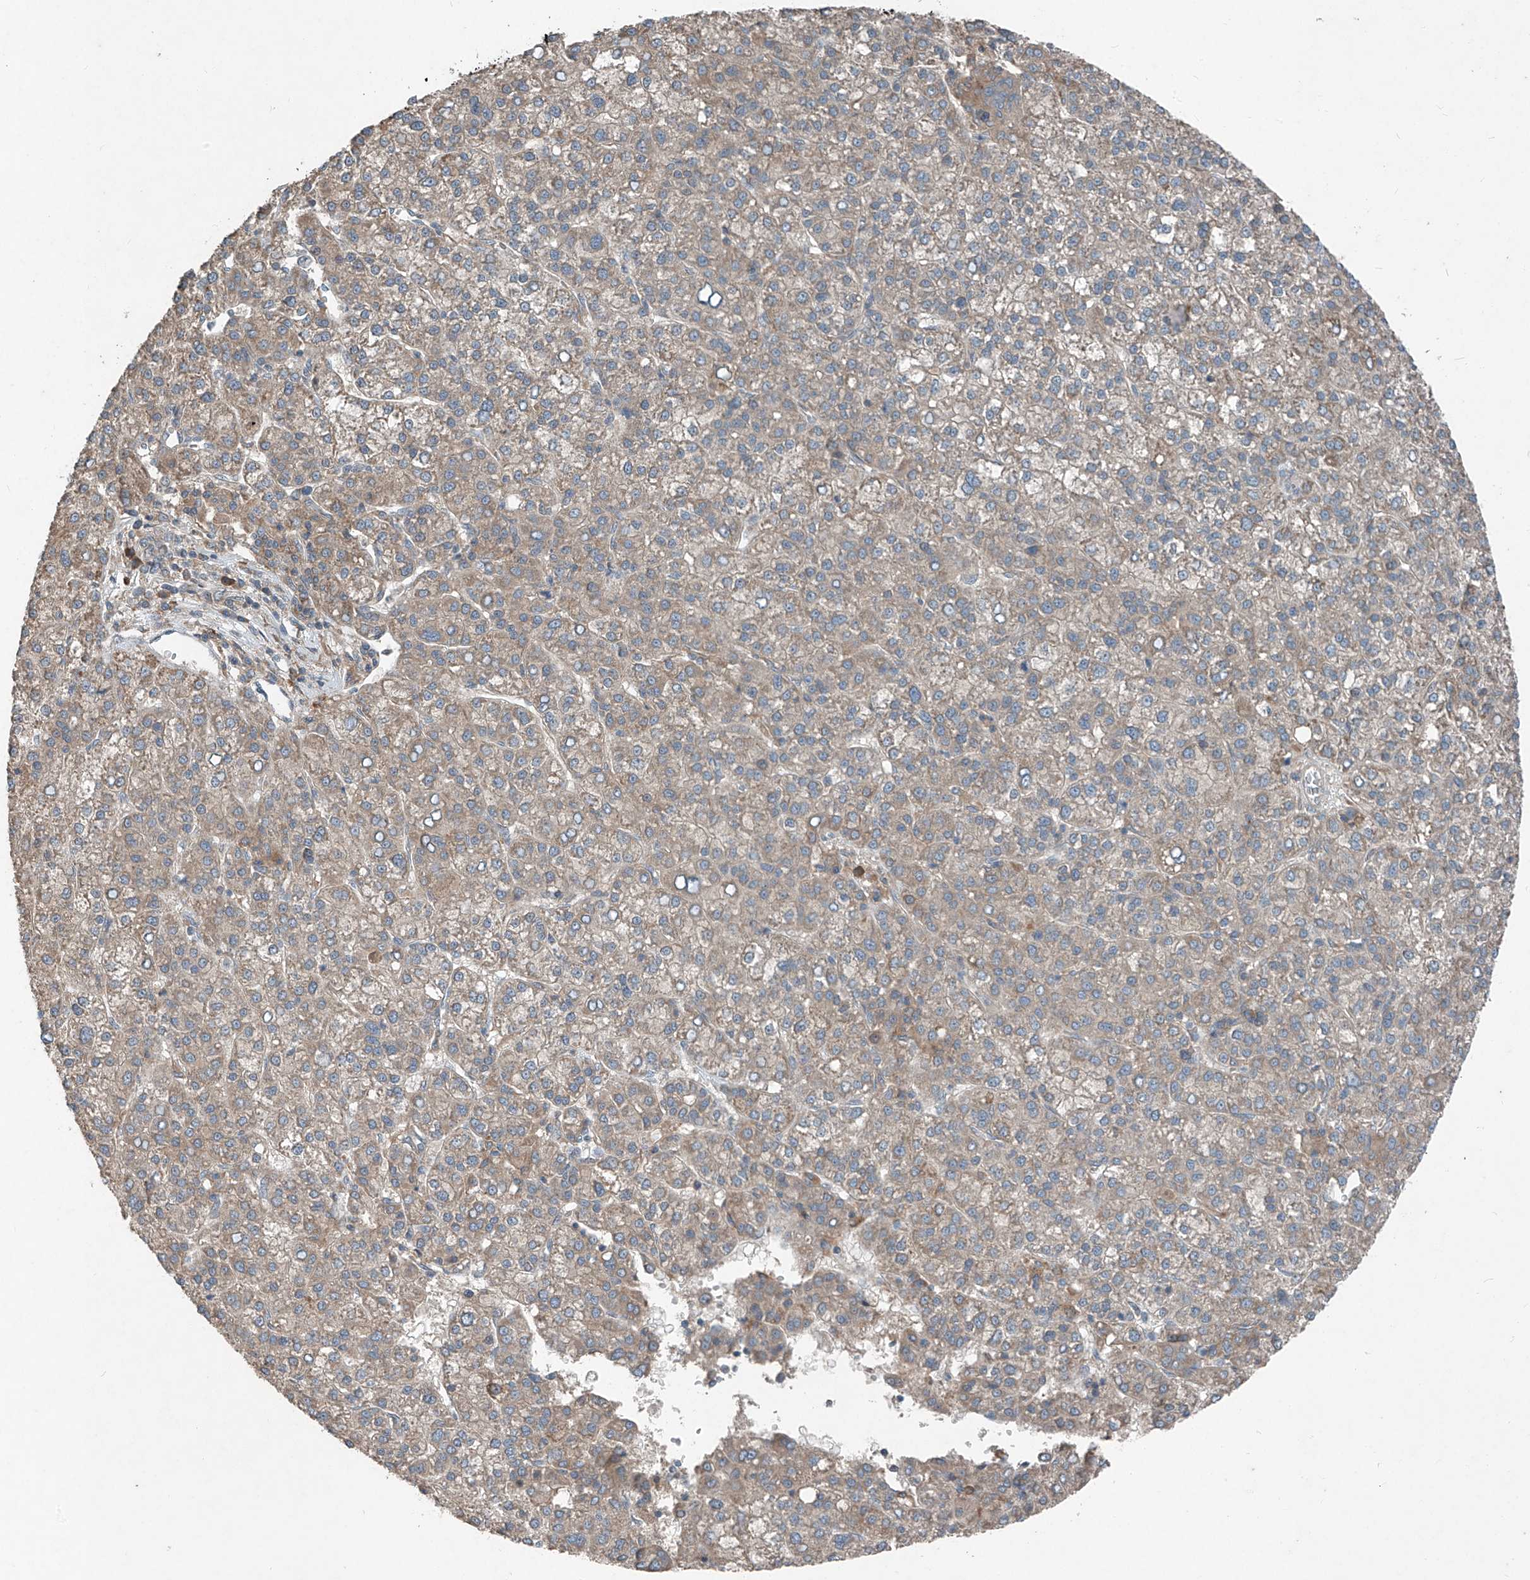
{"staining": {"intensity": "weak", "quantity": "<25%", "location": "cytoplasmic/membranous"}, "tissue": "liver cancer", "cell_type": "Tumor cells", "image_type": "cancer", "snomed": [{"axis": "morphology", "description": "Carcinoma, Hepatocellular, NOS"}, {"axis": "topography", "description": "Liver"}], "caption": "An image of liver hepatocellular carcinoma stained for a protein reveals no brown staining in tumor cells. The staining is performed using DAB brown chromogen with nuclei counter-stained in using hematoxylin.", "gene": "FOXRED2", "patient": {"sex": "female", "age": 58}}